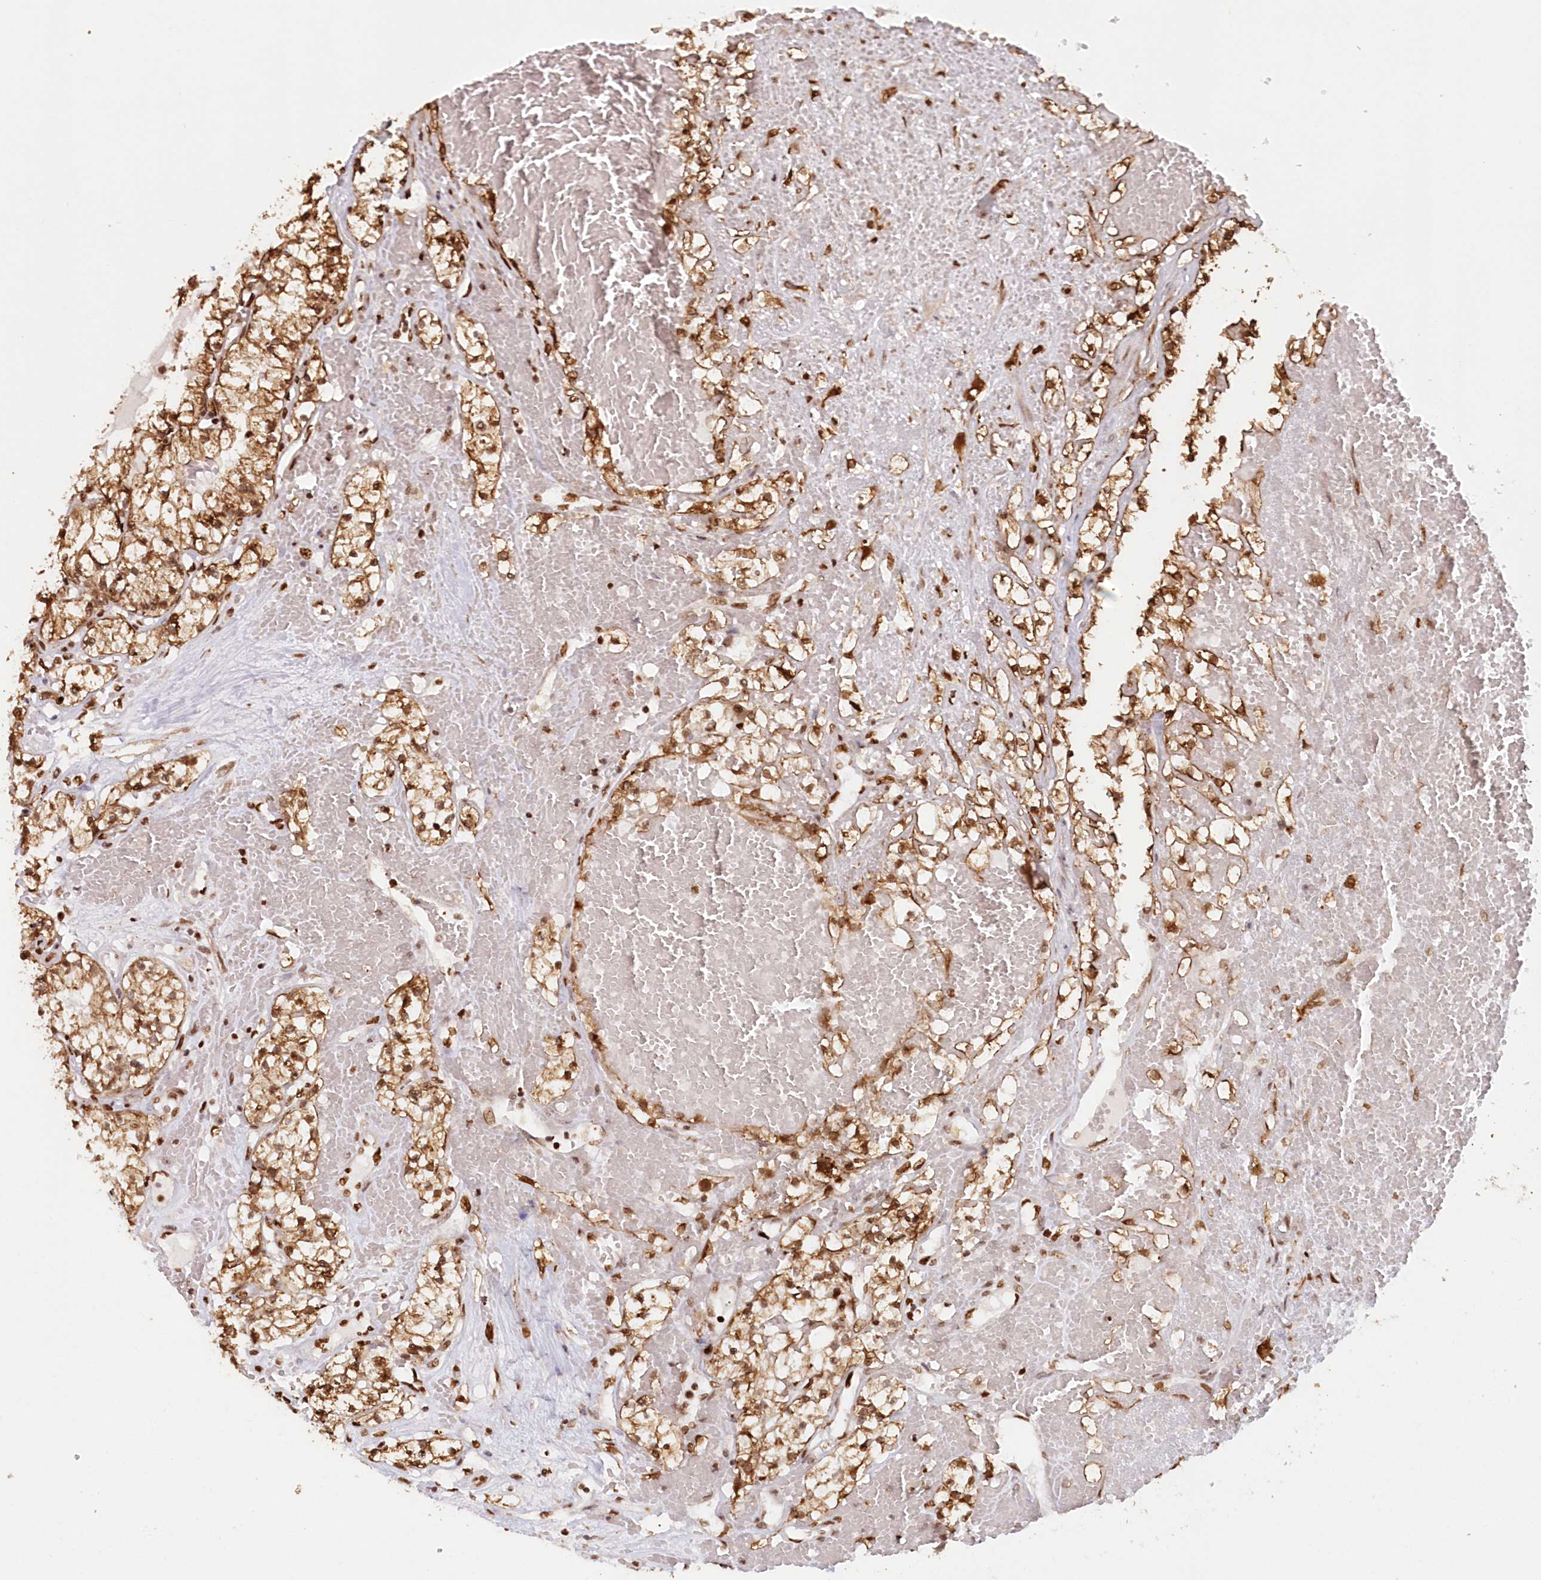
{"staining": {"intensity": "moderate", "quantity": ">75%", "location": "cytoplasmic/membranous,nuclear"}, "tissue": "renal cancer", "cell_type": "Tumor cells", "image_type": "cancer", "snomed": [{"axis": "morphology", "description": "Normal tissue, NOS"}, {"axis": "morphology", "description": "Adenocarcinoma, NOS"}, {"axis": "topography", "description": "Kidney"}], "caption": "Immunohistochemical staining of human renal cancer displays medium levels of moderate cytoplasmic/membranous and nuclear protein positivity in about >75% of tumor cells. The staining is performed using DAB (3,3'-diaminobenzidine) brown chromogen to label protein expression. The nuclei are counter-stained blue using hematoxylin.", "gene": "POLR2B", "patient": {"sex": "male", "age": 68}}